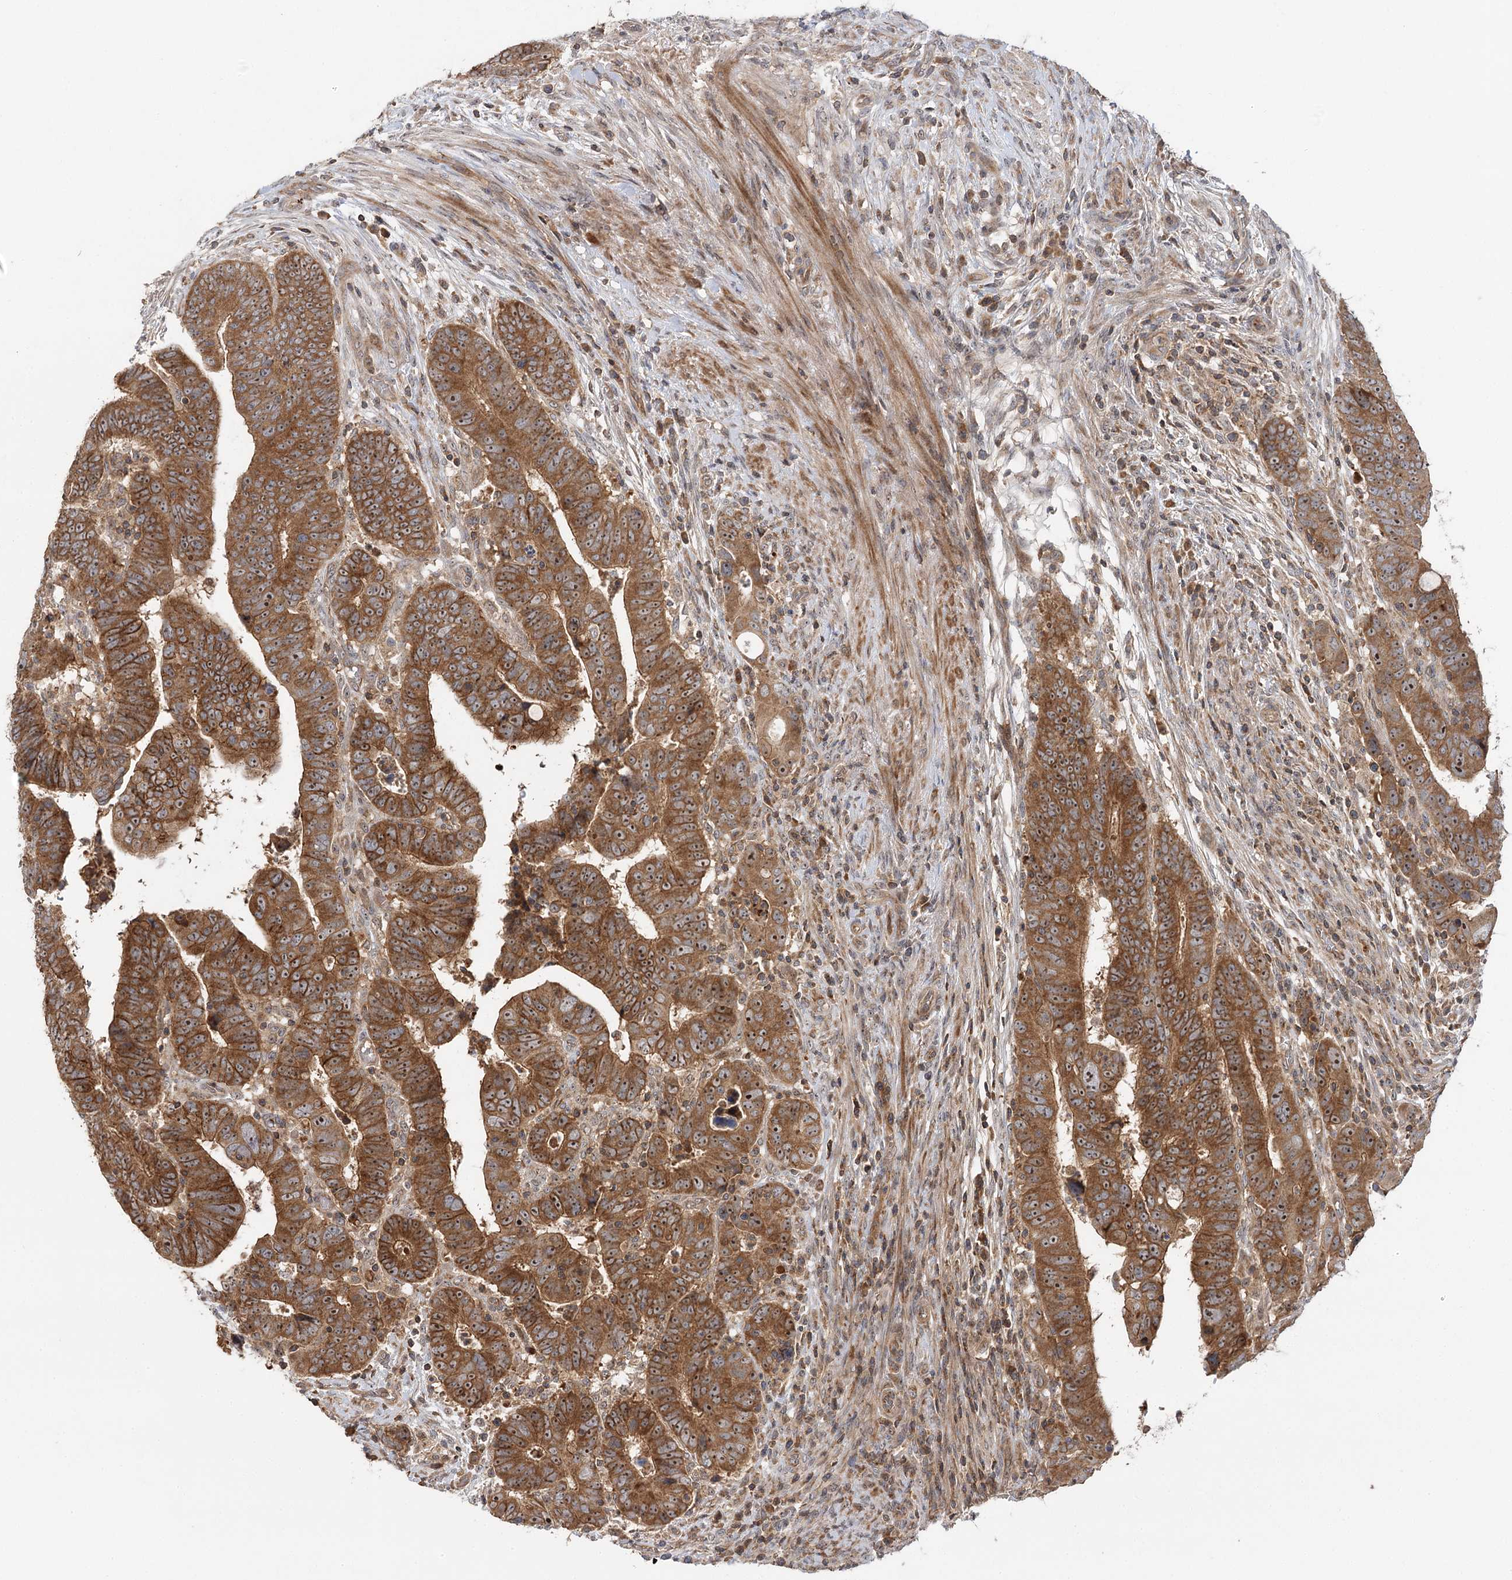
{"staining": {"intensity": "moderate", "quantity": ">75%", "location": "cytoplasmic/membranous,nuclear"}, "tissue": "colorectal cancer", "cell_type": "Tumor cells", "image_type": "cancer", "snomed": [{"axis": "morphology", "description": "Normal tissue, NOS"}, {"axis": "morphology", "description": "Adenocarcinoma, NOS"}, {"axis": "topography", "description": "Rectum"}], "caption": "Human colorectal cancer stained with a protein marker shows moderate staining in tumor cells.", "gene": "RAPGEF6", "patient": {"sex": "female", "age": 65}}